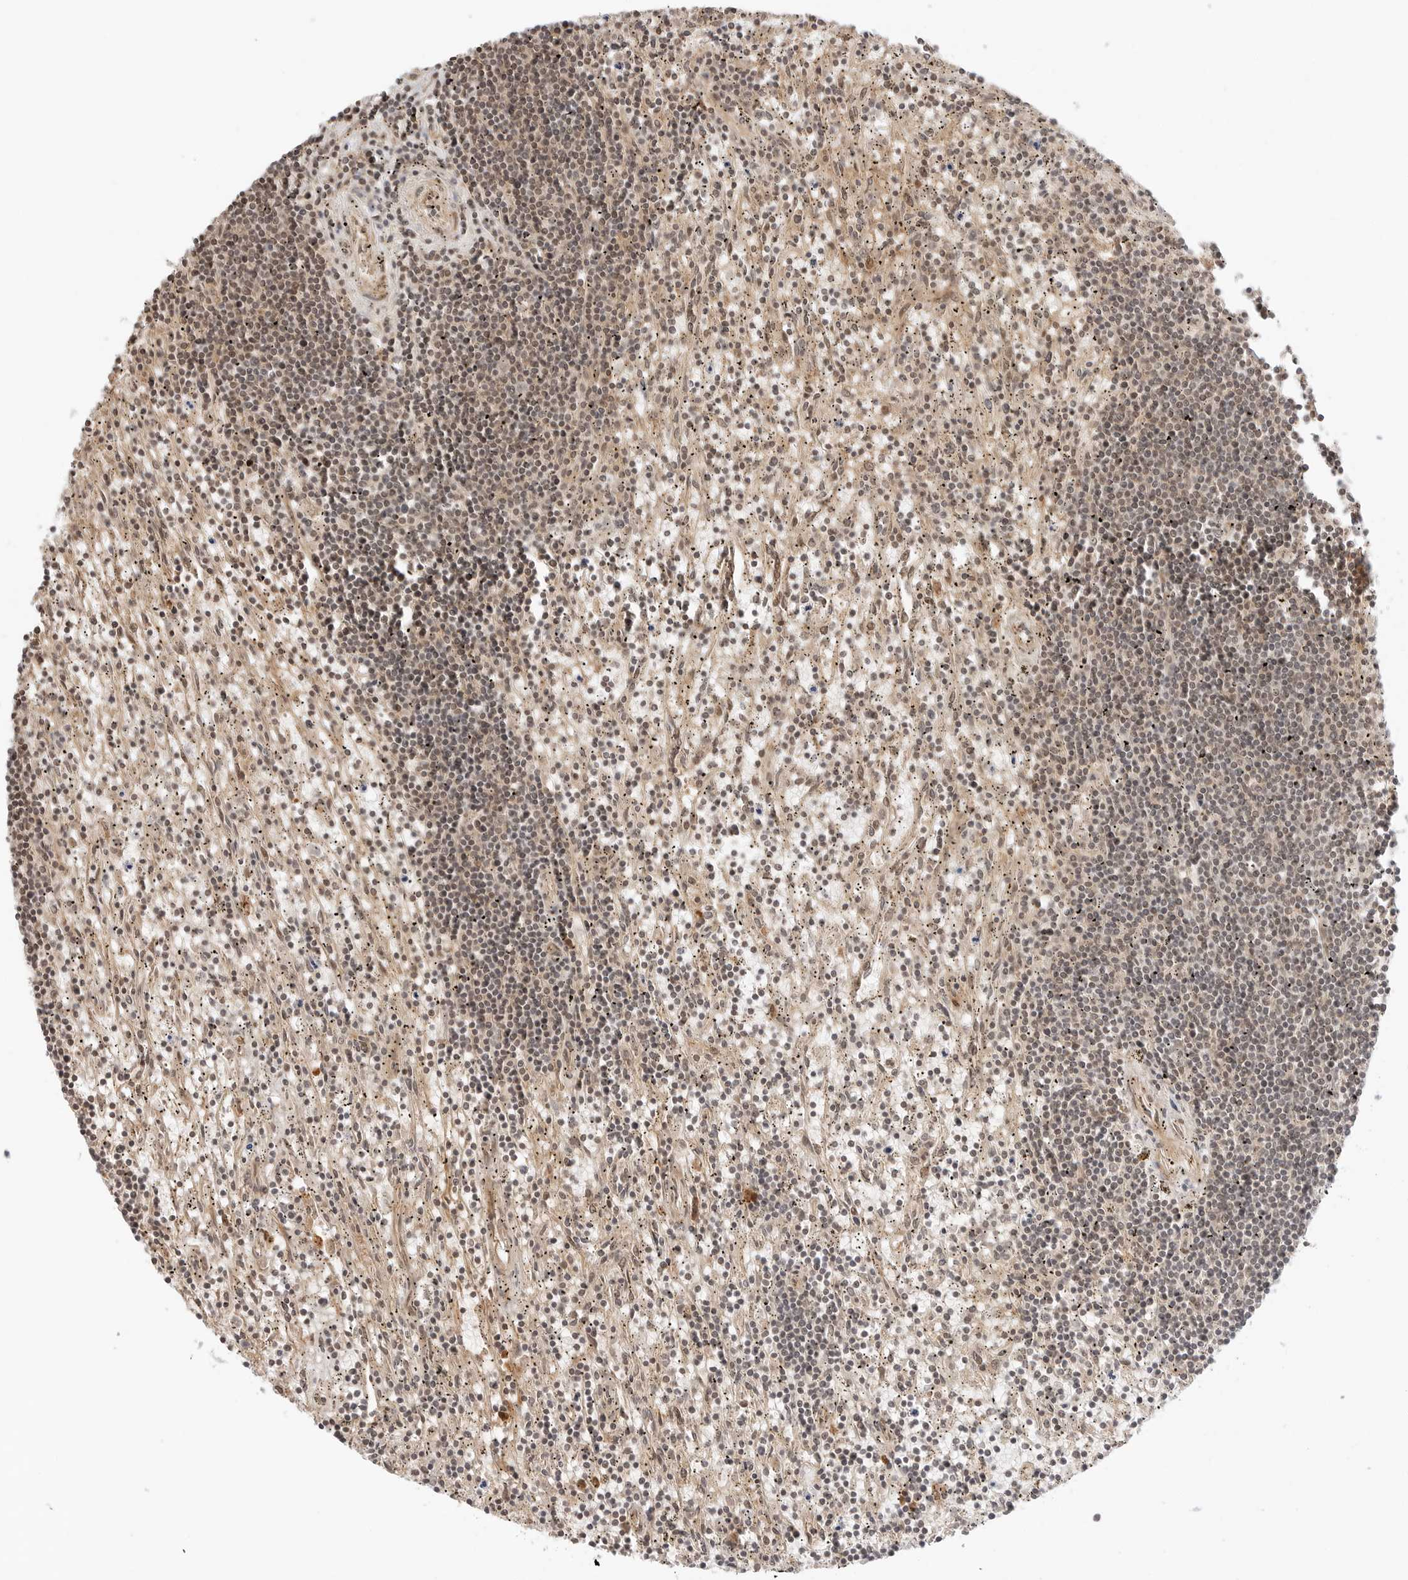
{"staining": {"intensity": "weak", "quantity": "25%-75%", "location": "nuclear"}, "tissue": "lymphoma", "cell_type": "Tumor cells", "image_type": "cancer", "snomed": [{"axis": "morphology", "description": "Malignant lymphoma, non-Hodgkin's type, Low grade"}, {"axis": "topography", "description": "Spleen"}], "caption": "Immunohistochemical staining of human malignant lymphoma, non-Hodgkin's type (low-grade) exhibits low levels of weak nuclear staining in approximately 25%-75% of tumor cells. The protein of interest is stained brown, and the nuclei are stained in blue (DAB IHC with brightfield microscopy, high magnification).", "gene": "GEM", "patient": {"sex": "male", "age": 76}}